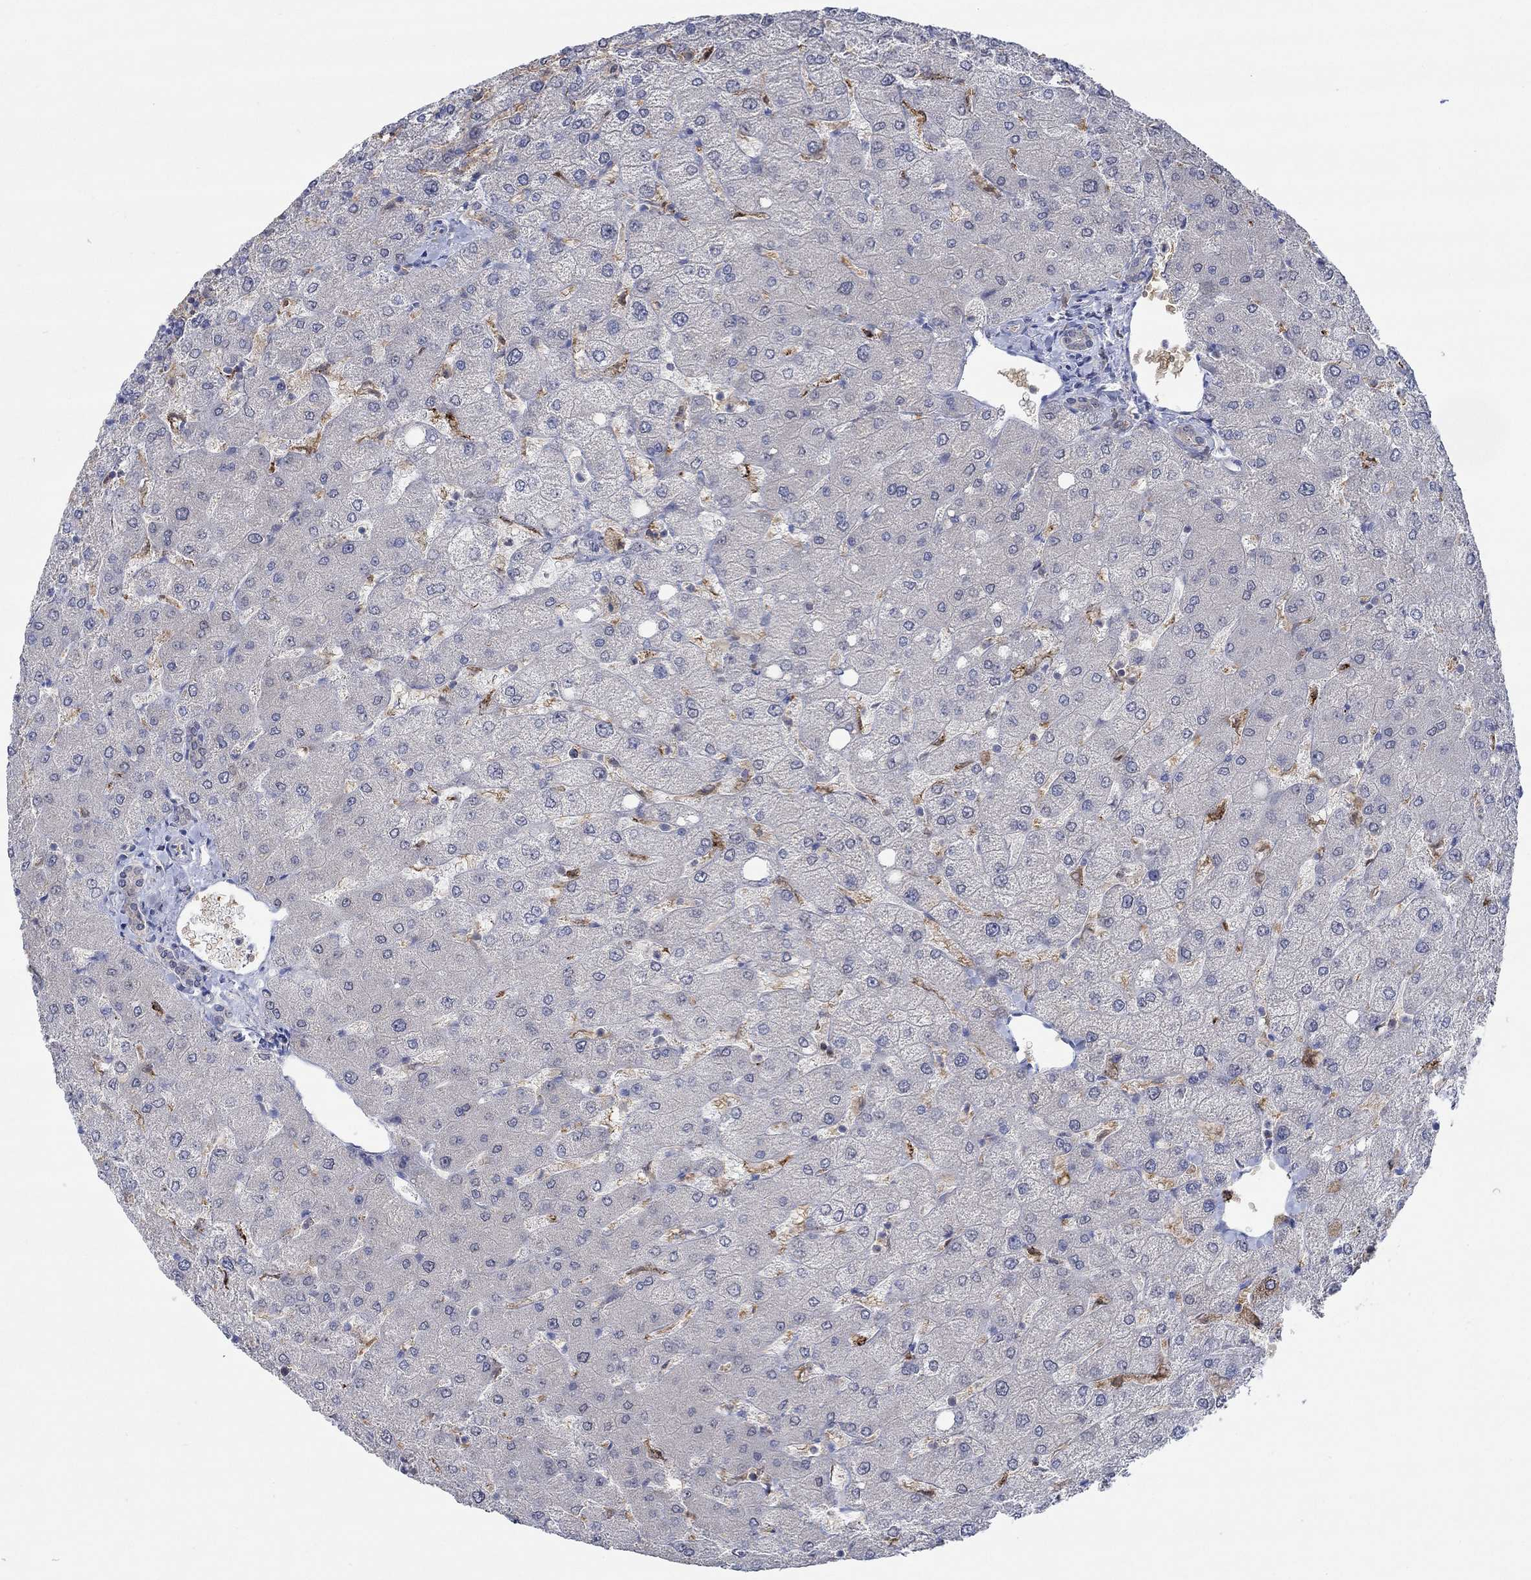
{"staining": {"intensity": "negative", "quantity": "none", "location": "none"}, "tissue": "liver", "cell_type": "Cholangiocytes", "image_type": "normal", "snomed": [{"axis": "morphology", "description": "Normal tissue, NOS"}, {"axis": "topography", "description": "Liver"}], "caption": "DAB immunohistochemical staining of benign human liver demonstrates no significant positivity in cholangiocytes.", "gene": "MPP1", "patient": {"sex": "female", "age": 54}}